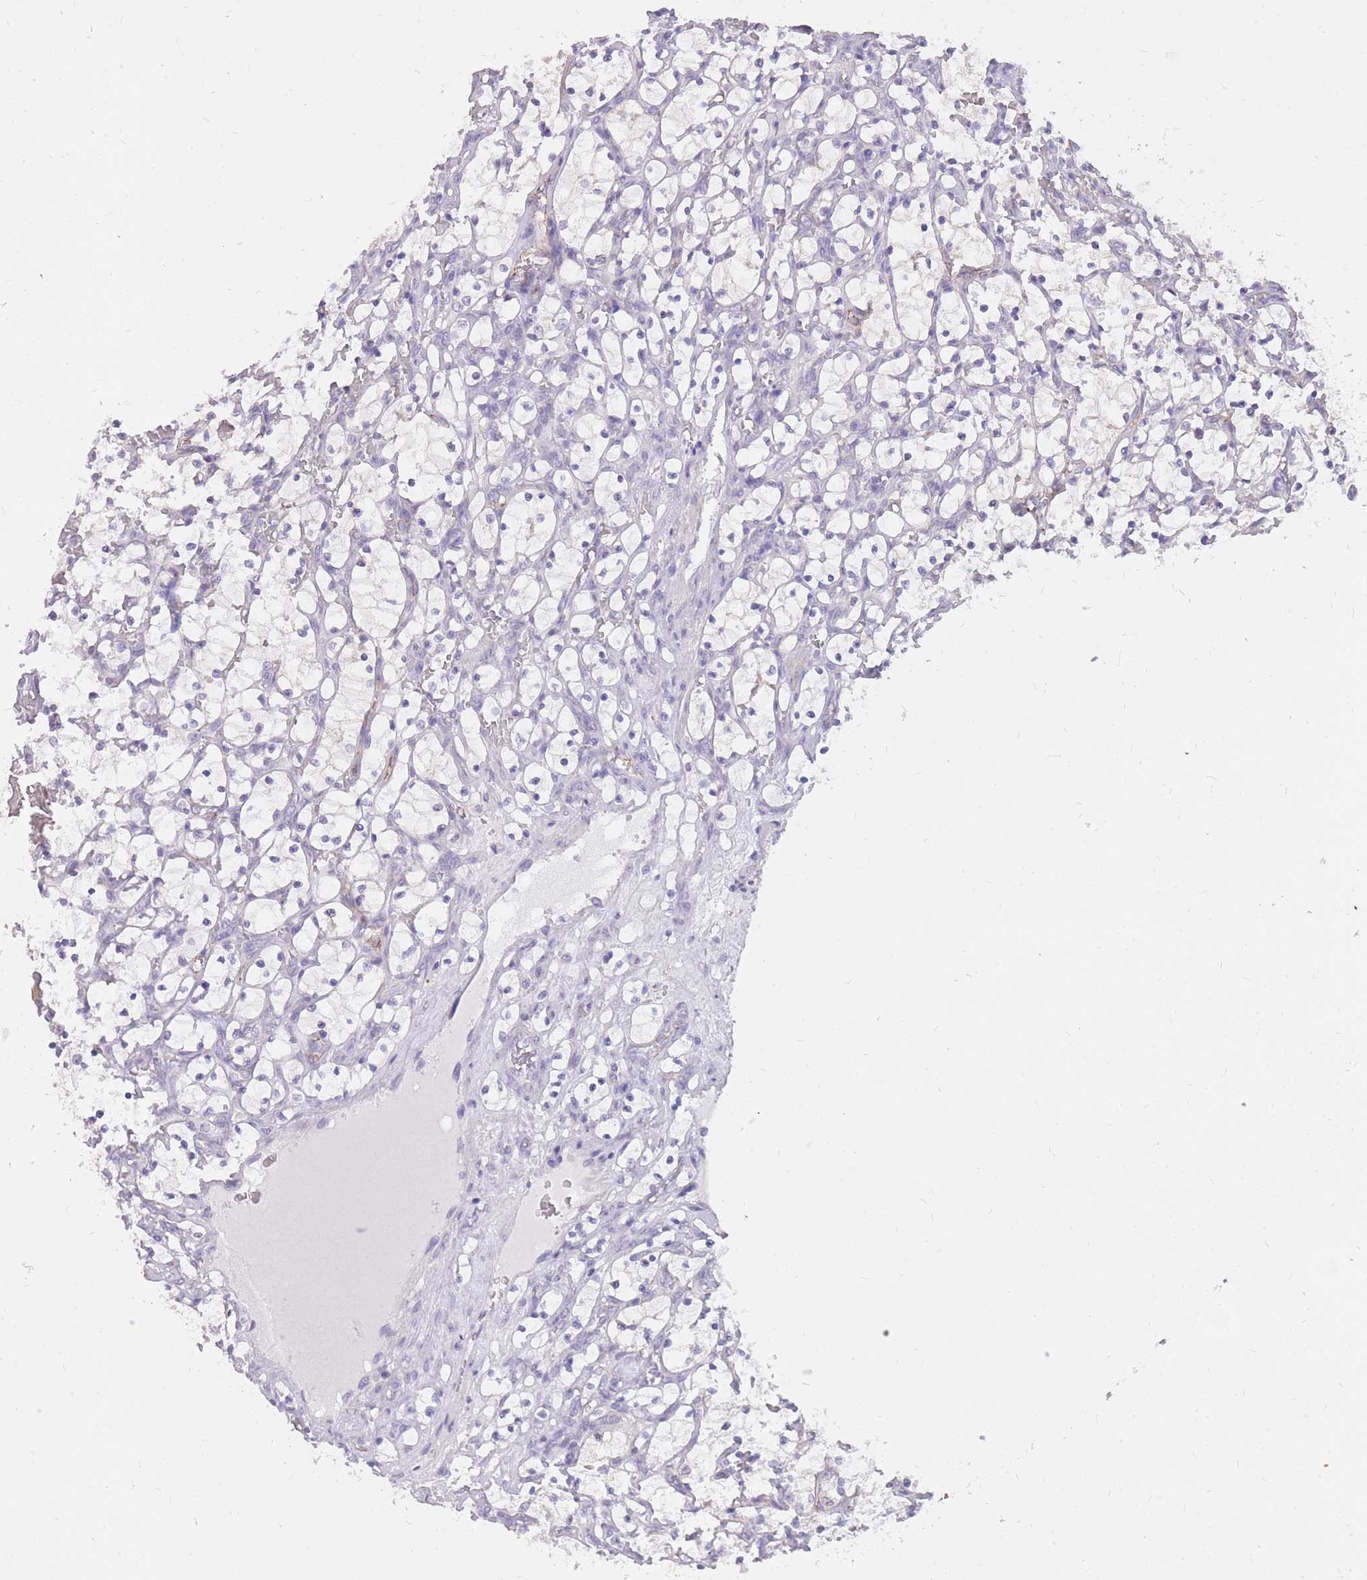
{"staining": {"intensity": "negative", "quantity": "none", "location": "none"}, "tissue": "renal cancer", "cell_type": "Tumor cells", "image_type": "cancer", "snomed": [{"axis": "morphology", "description": "Adenocarcinoma, NOS"}, {"axis": "topography", "description": "Kidney"}], "caption": "Image shows no significant protein expression in tumor cells of renal adenocarcinoma. The staining was performed using DAB (3,3'-diaminobenzidine) to visualize the protein expression in brown, while the nuclei were stained in blue with hematoxylin (Magnification: 20x).", "gene": "RNF170", "patient": {"sex": "female", "age": 69}}